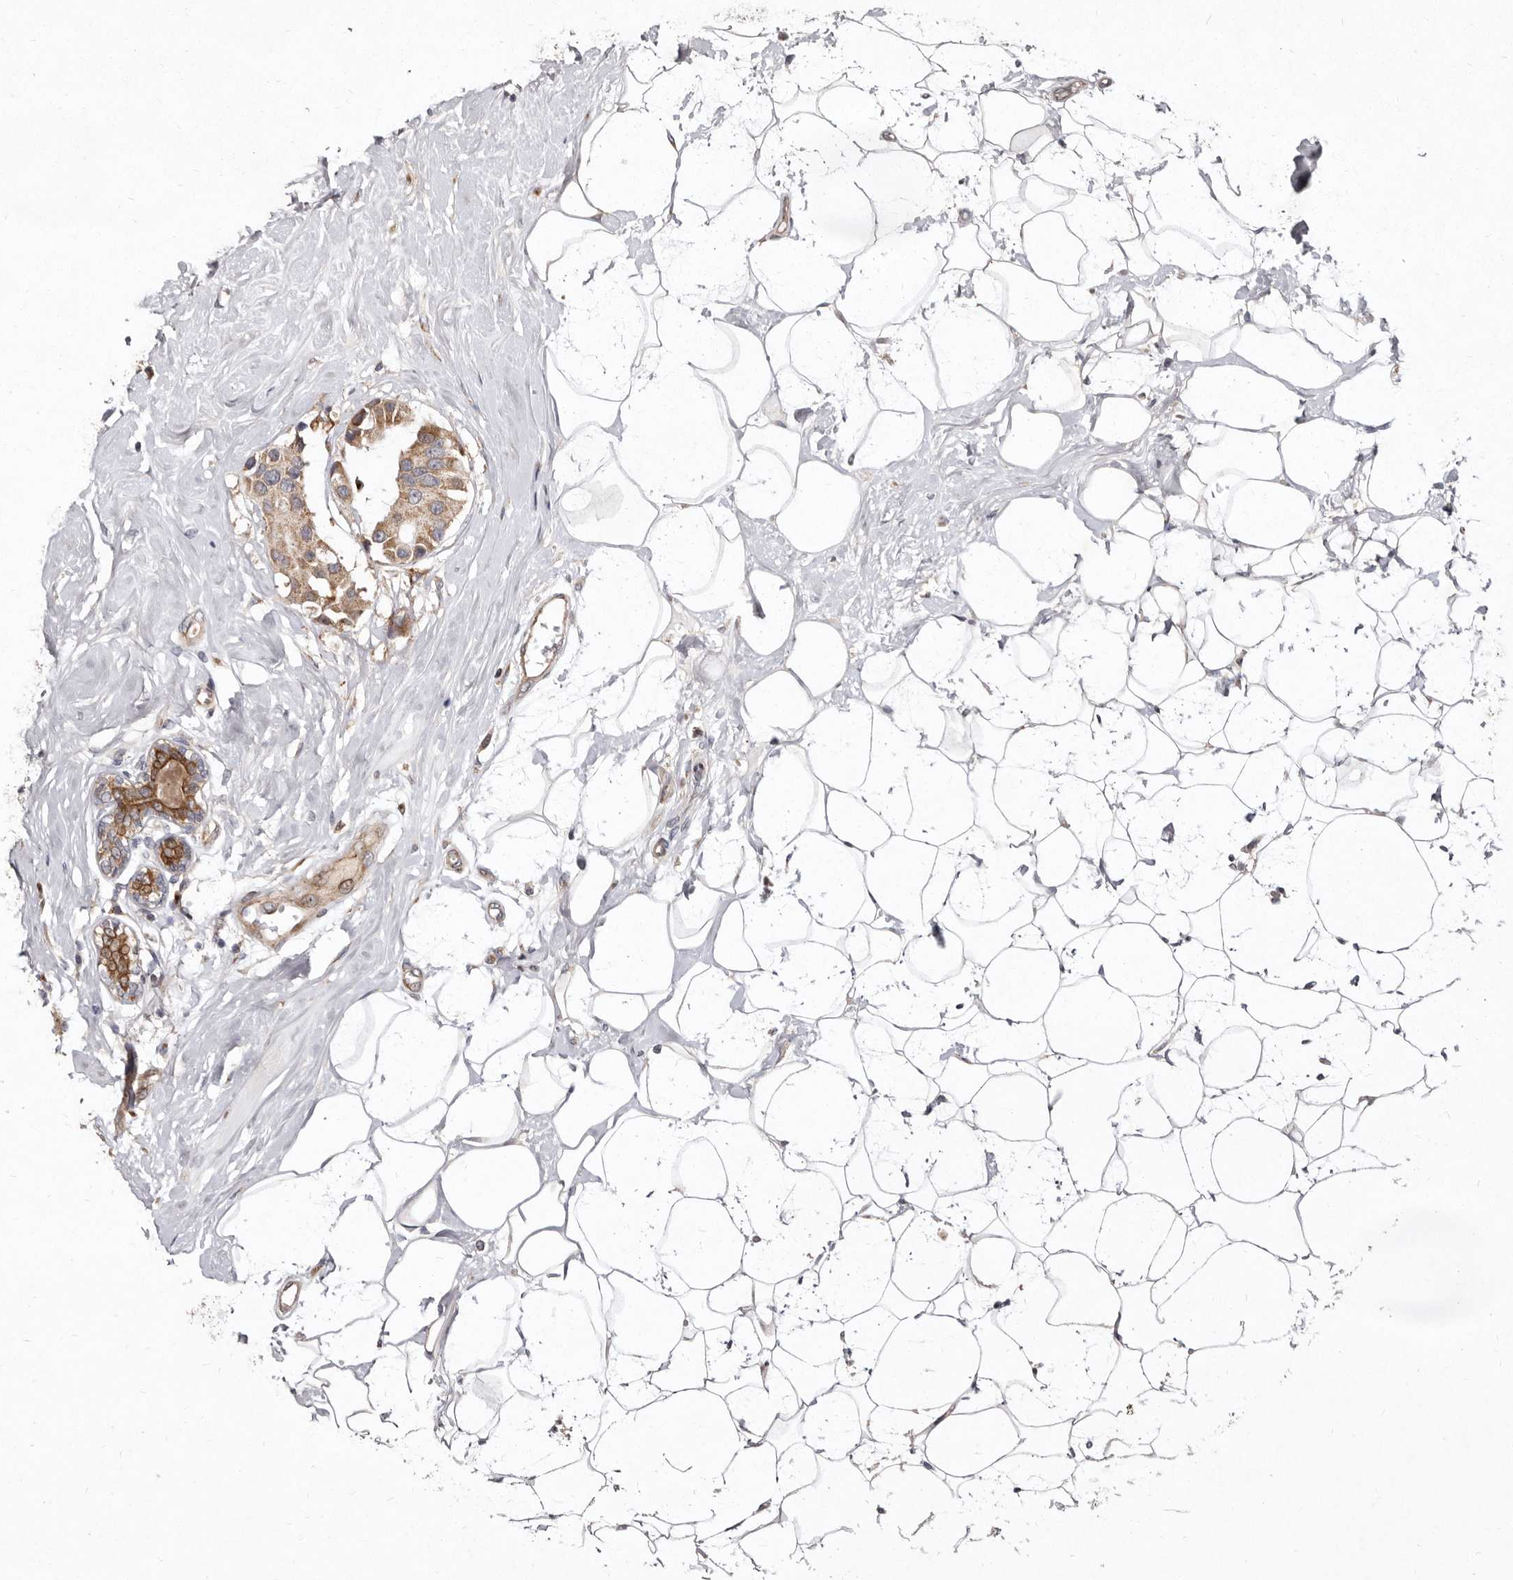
{"staining": {"intensity": "moderate", "quantity": ">75%", "location": "cytoplasmic/membranous"}, "tissue": "breast cancer", "cell_type": "Tumor cells", "image_type": "cancer", "snomed": [{"axis": "morphology", "description": "Normal tissue, NOS"}, {"axis": "morphology", "description": "Duct carcinoma"}, {"axis": "topography", "description": "Breast"}], "caption": "Immunohistochemistry micrograph of human intraductal carcinoma (breast) stained for a protein (brown), which exhibits medium levels of moderate cytoplasmic/membranous staining in approximately >75% of tumor cells.", "gene": "FLAD1", "patient": {"sex": "female", "age": 39}}